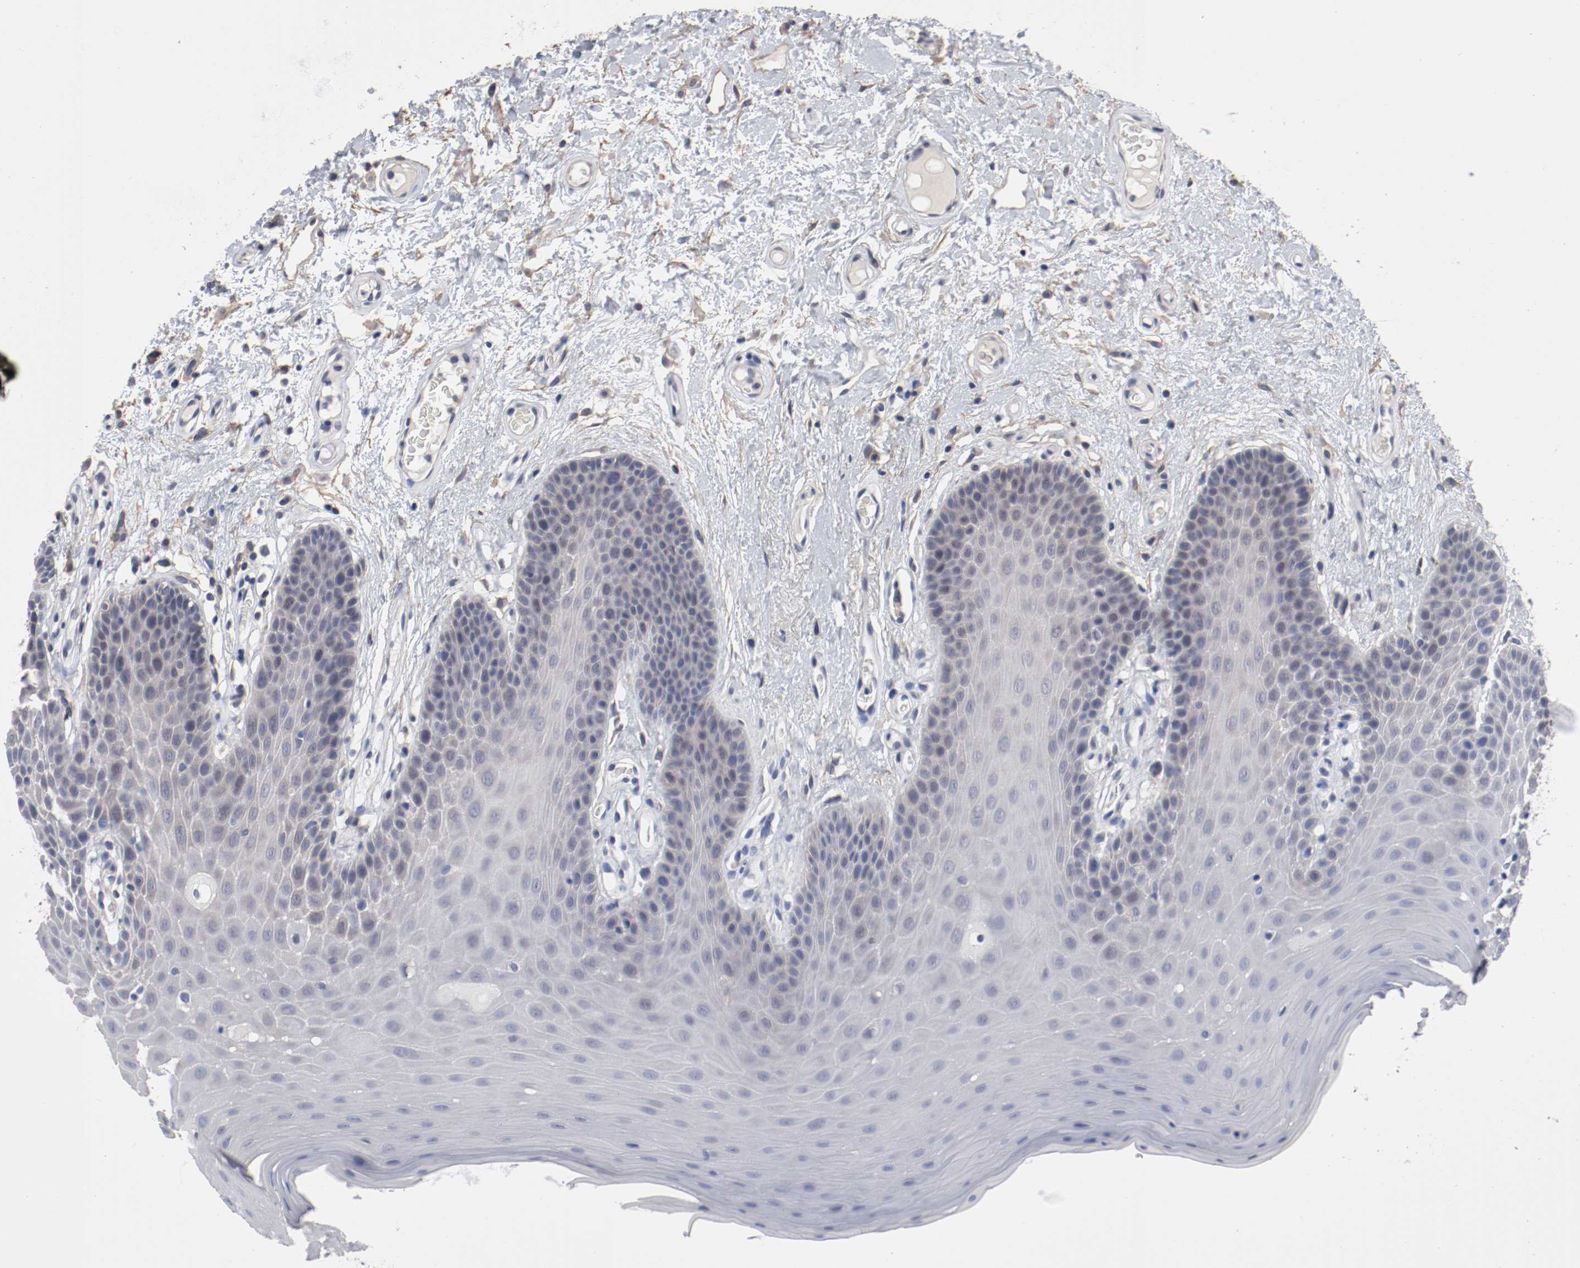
{"staining": {"intensity": "negative", "quantity": "none", "location": "none"}, "tissue": "oral mucosa", "cell_type": "Squamous epithelial cells", "image_type": "normal", "snomed": [{"axis": "morphology", "description": "Normal tissue, NOS"}, {"axis": "morphology", "description": "Squamous cell carcinoma, NOS"}, {"axis": "topography", "description": "Skeletal muscle"}, {"axis": "topography", "description": "Oral tissue"}, {"axis": "topography", "description": "Head-Neck"}], "caption": "An IHC histopathology image of unremarkable oral mucosa is shown. There is no staining in squamous epithelial cells of oral mucosa.", "gene": "ANKLE2", "patient": {"sex": "male", "age": 71}}